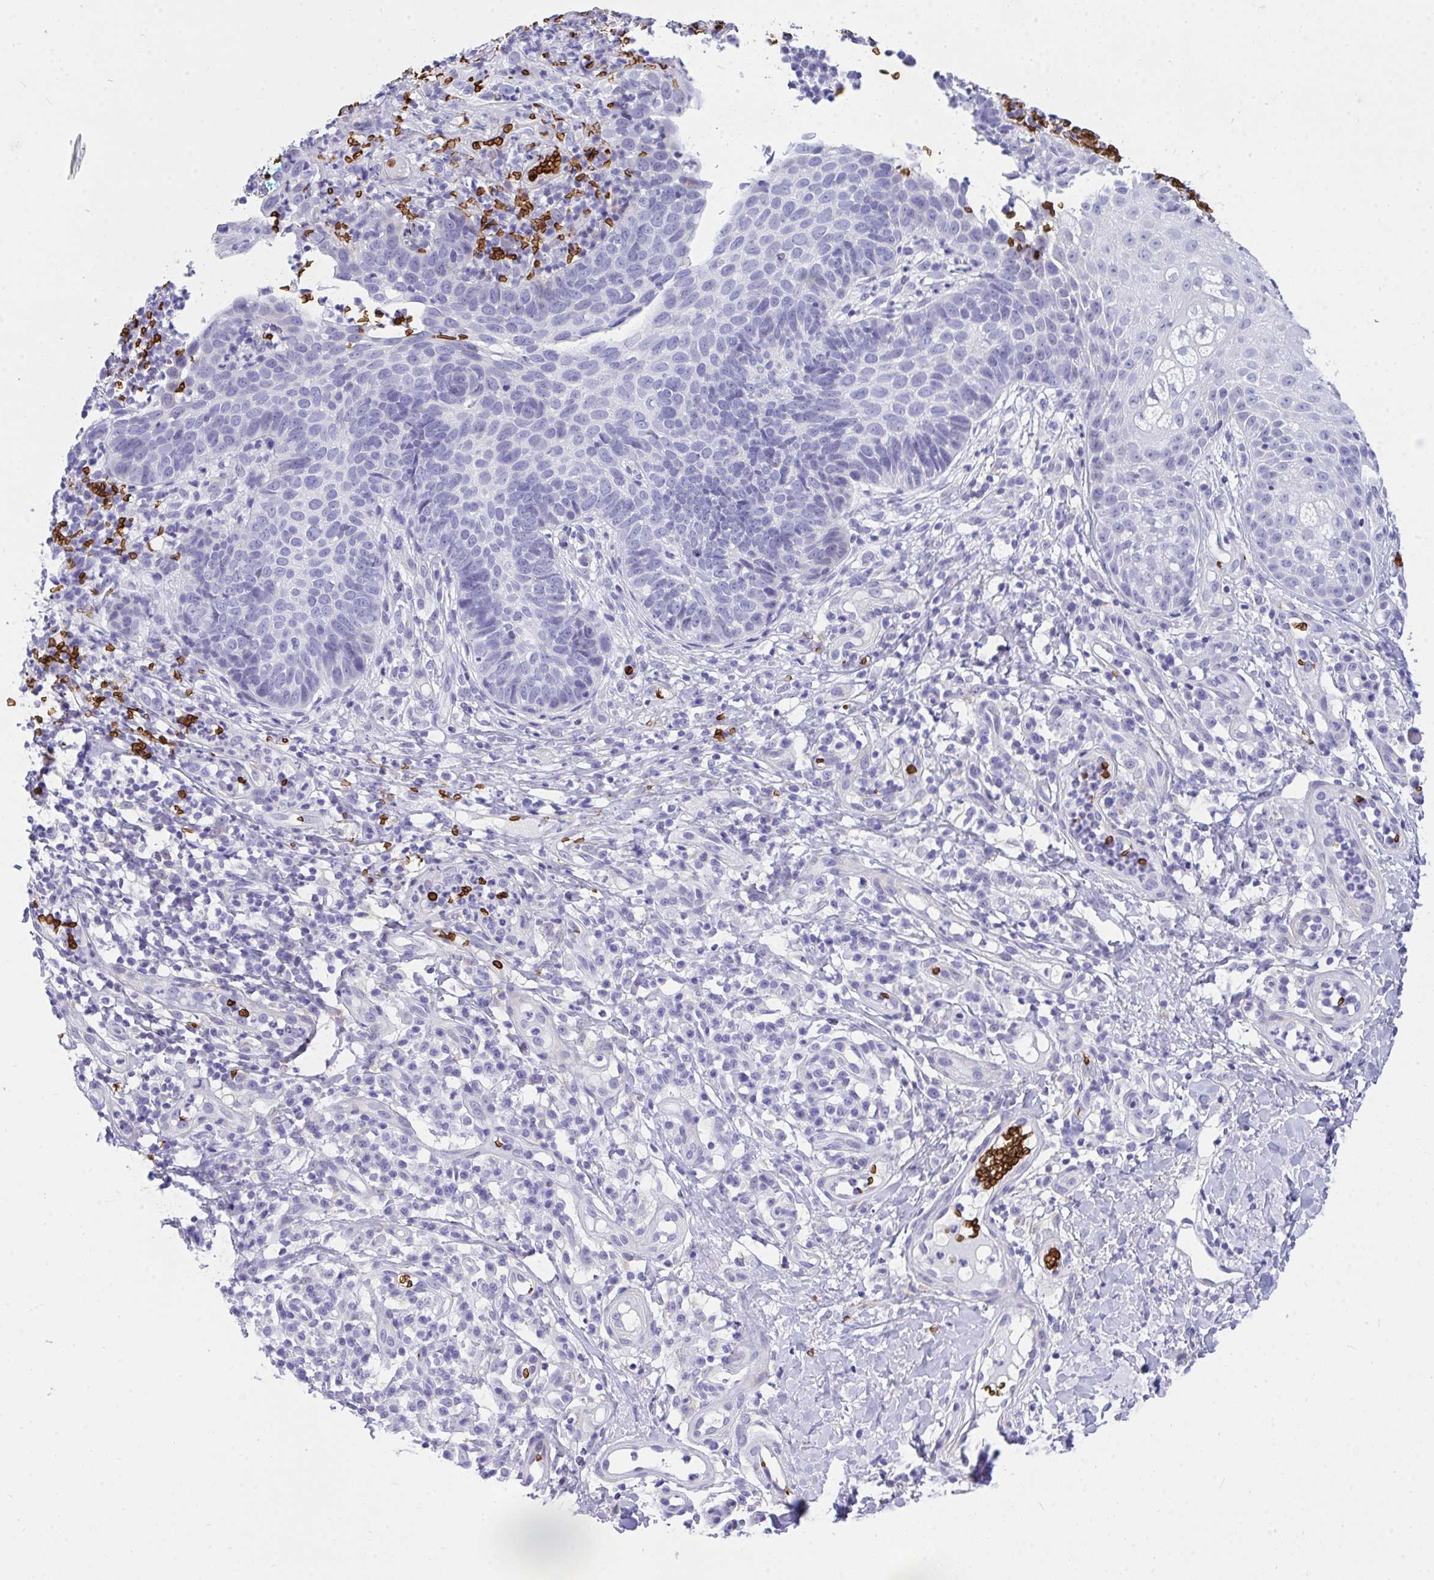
{"staining": {"intensity": "negative", "quantity": "none", "location": "none"}, "tissue": "skin cancer", "cell_type": "Tumor cells", "image_type": "cancer", "snomed": [{"axis": "morphology", "description": "Basal cell carcinoma"}, {"axis": "topography", "description": "Skin"}, {"axis": "topography", "description": "Skin of leg"}], "caption": "There is no significant staining in tumor cells of skin cancer (basal cell carcinoma). (DAB (3,3'-diaminobenzidine) immunohistochemistry (IHC) with hematoxylin counter stain).", "gene": "ANK1", "patient": {"sex": "female", "age": 87}}